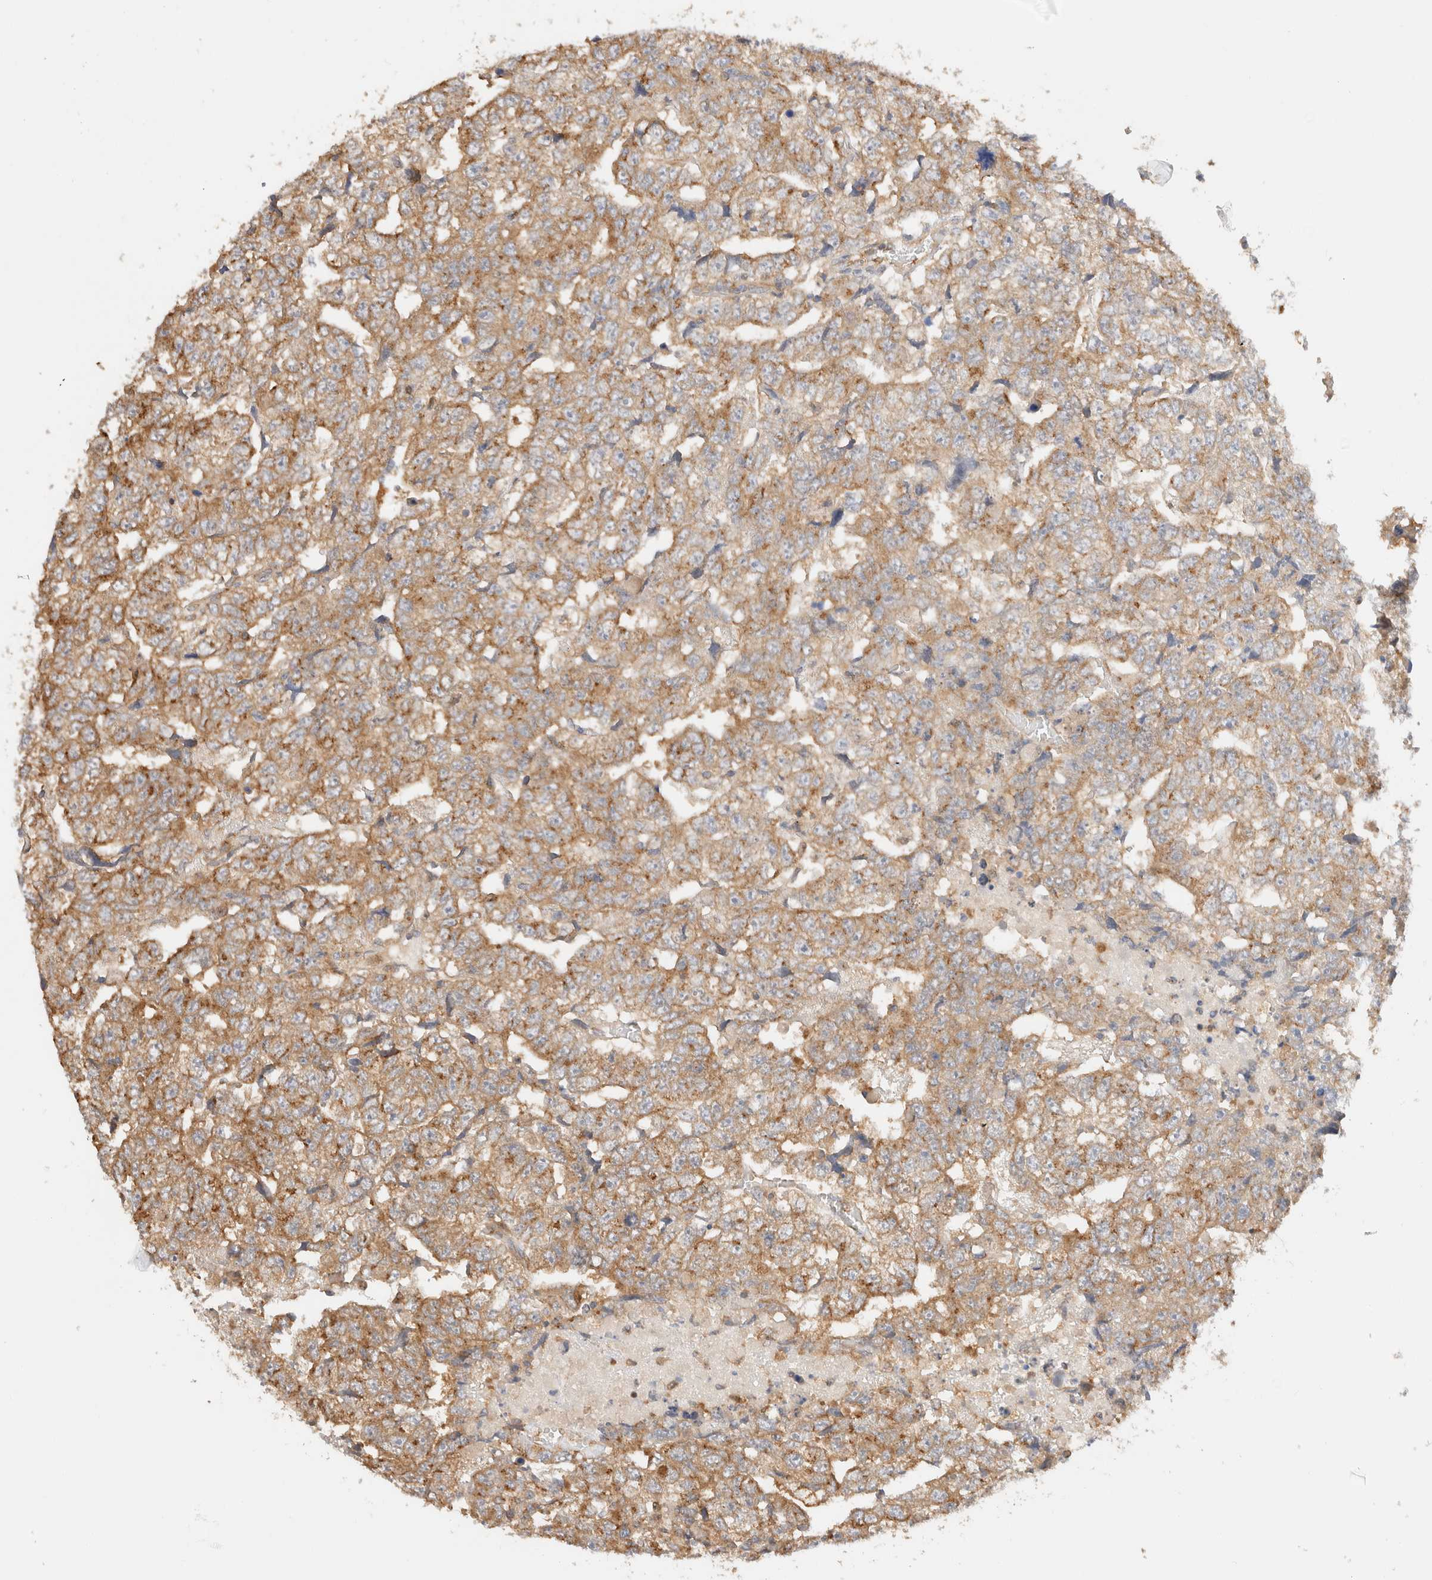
{"staining": {"intensity": "moderate", "quantity": ">75%", "location": "cytoplasmic/membranous"}, "tissue": "testis cancer", "cell_type": "Tumor cells", "image_type": "cancer", "snomed": [{"axis": "morphology", "description": "Carcinoma, Embryonal, NOS"}, {"axis": "topography", "description": "Testis"}], "caption": "Immunohistochemical staining of human testis cancer (embryonal carcinoma) reveals medium levels of moderate cytoplasmic/membranous protein expression in about >75% of tumor cells.", "gene": "RABEP1", "patient": {"sex": "male", "age": 36}}